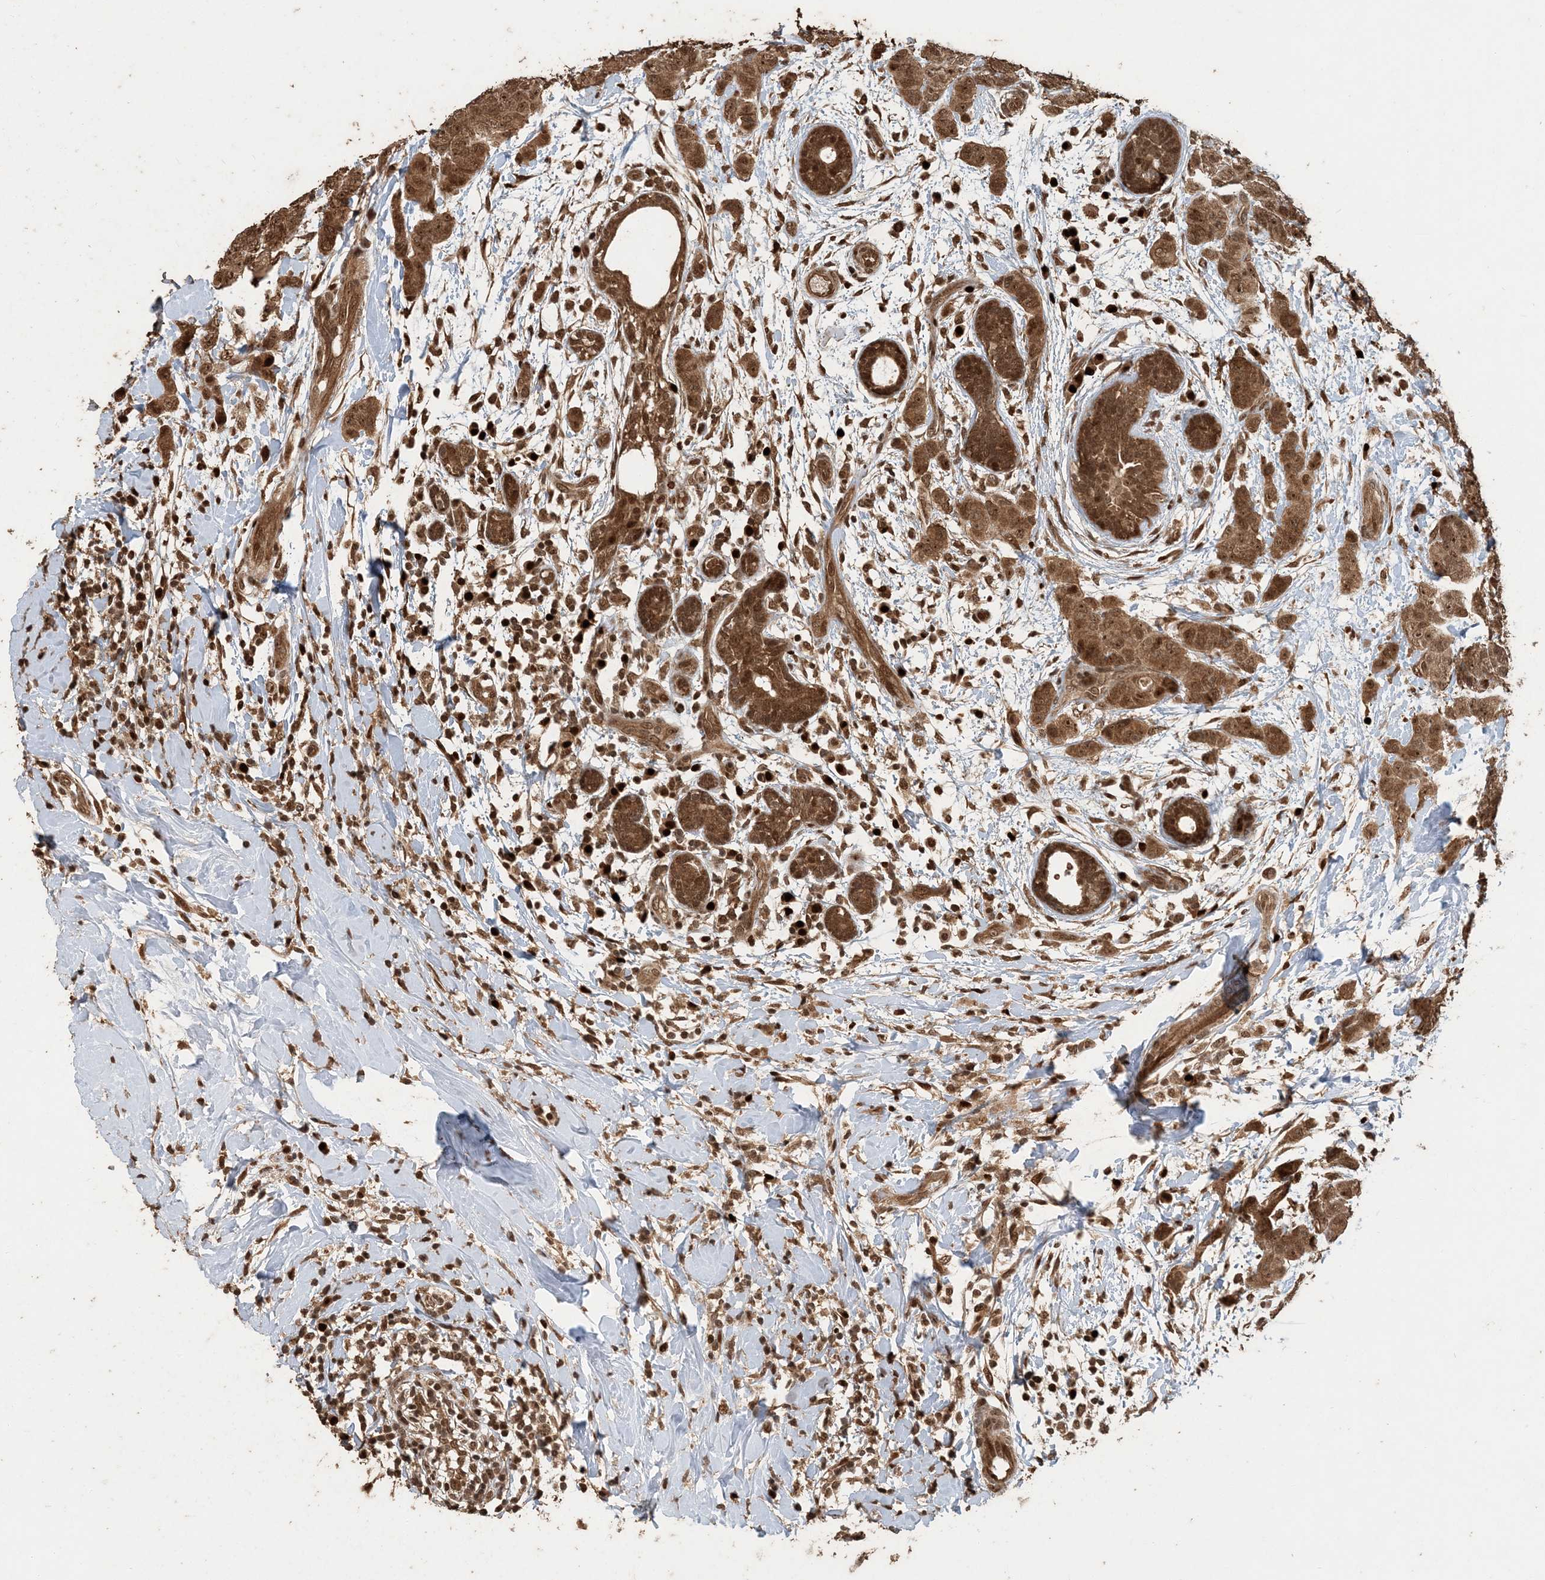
{"staining": {"intensity": "strong", "quantity": ">75%", "location": "cytoplasmic/membranous,nuclear"}, "tissue": "breast cancer", "cell_type": "Tumor cells", "image_type": "cancer", "snomed": [{"axis": "morphology", "description": "Normal tissue, NOS"}, {"axis": "morphology", "description": "Duct carcinoma"}, {"axis": "topography", "description": "Breast"}], "caption": "Breast cancer (intraductal carcinoma) stained for a protein (brown) reveals strong cytoplasmic/membranous and nuclear positive staining in approximately >75% of tumor cells.", "gene": "ATP13A2", "patient": {"sex": "female", "age": 40}}